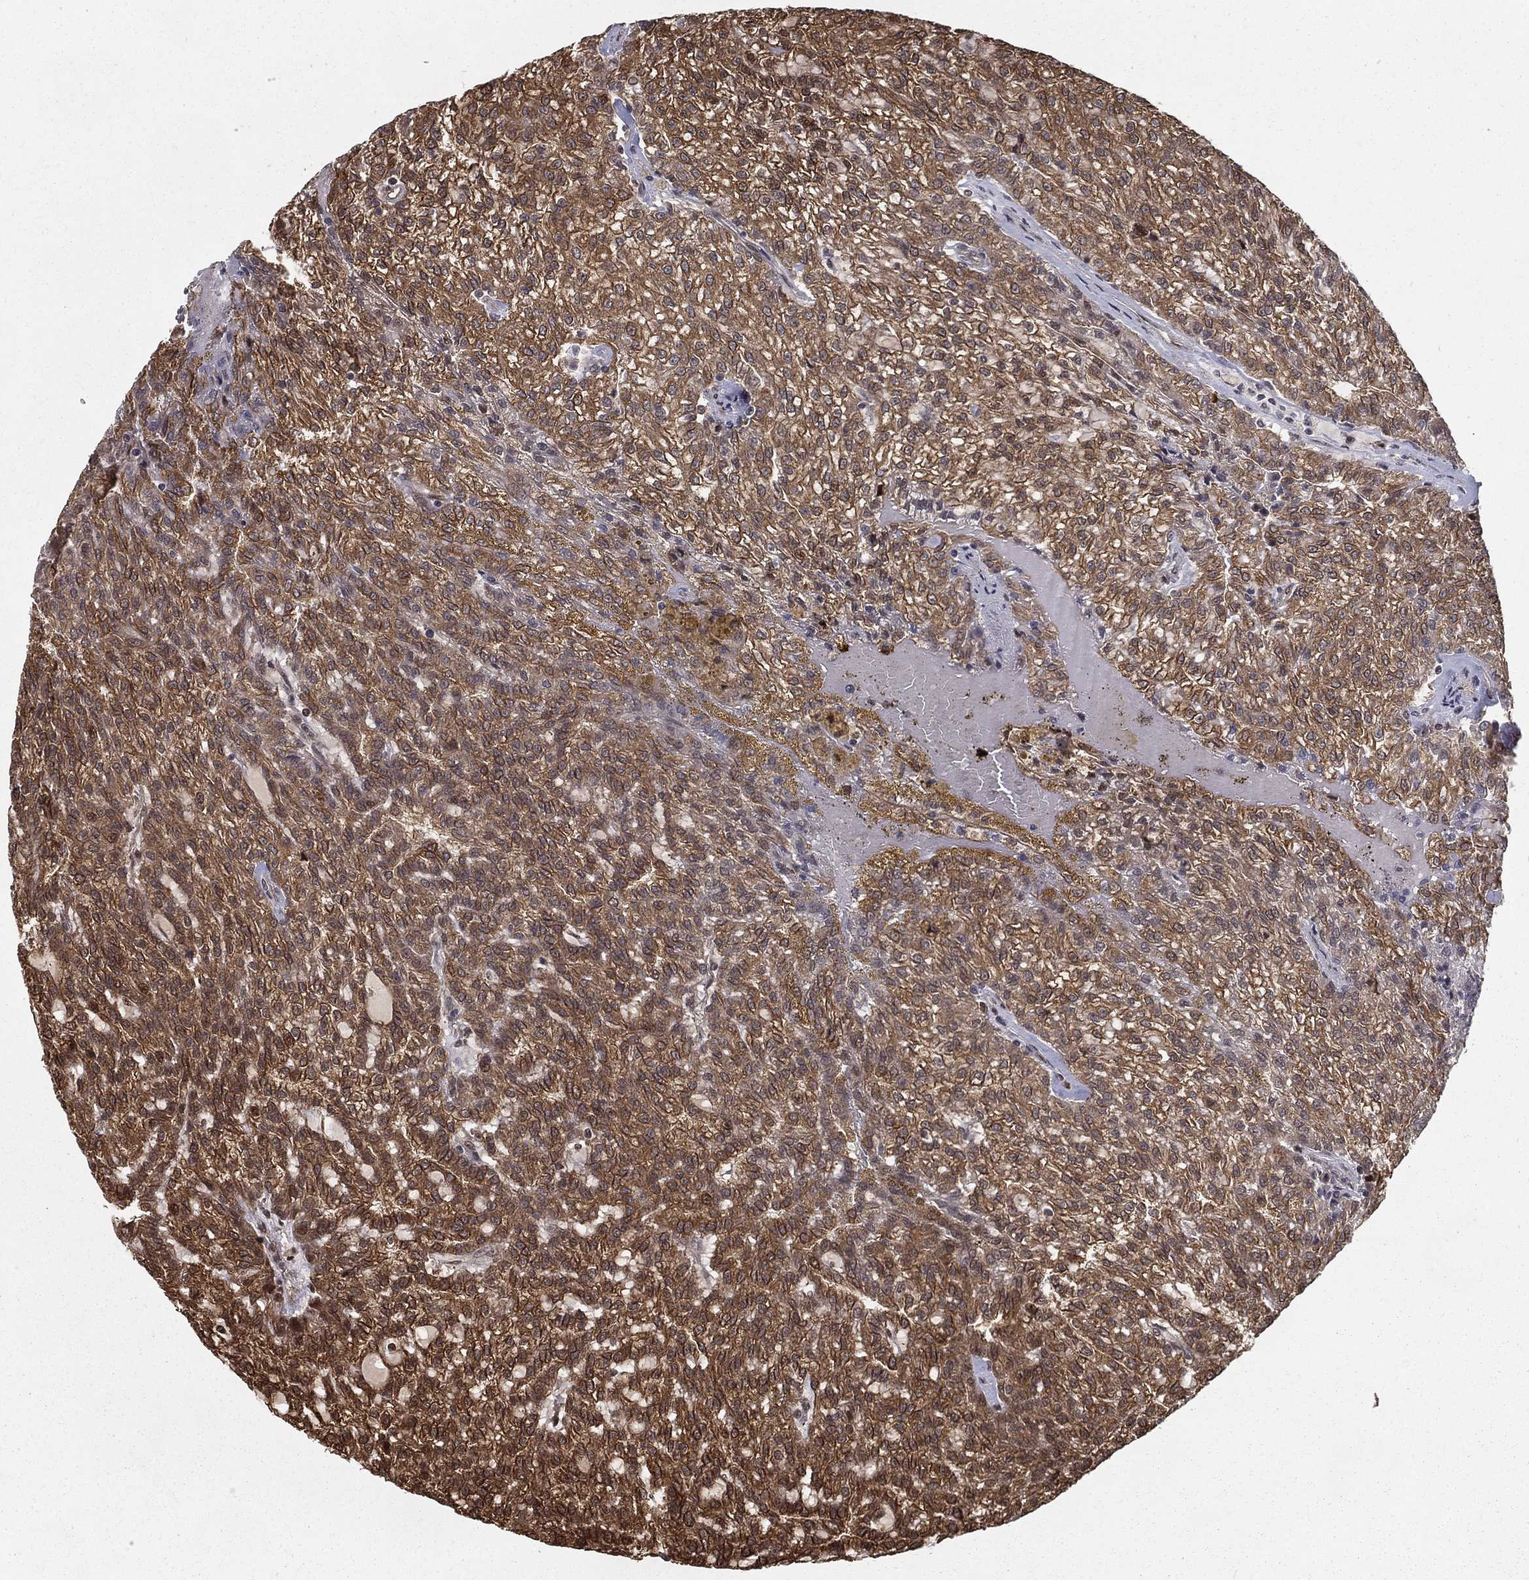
{"staining": {"intensity": "strong", "quantity": "25%-75%", "location": "cytoplasmic/membranous"}, "tissue": "renal cancer", "cell_type": "Tumor cells", "image_type": "cancer", "snomed": [{"axis": "morphology", "description": "Adenocarcinoma, NOS"}, {"axis": "topography", "description": "Kidney"}], "caption": "A brown stain highlights strong cytoplasmic/membranous positivity of a protein in human renal adenocarcinoma tumor cells.", "gene": "SLC6A6", "patient": {"sex": "male", "age": 63}}